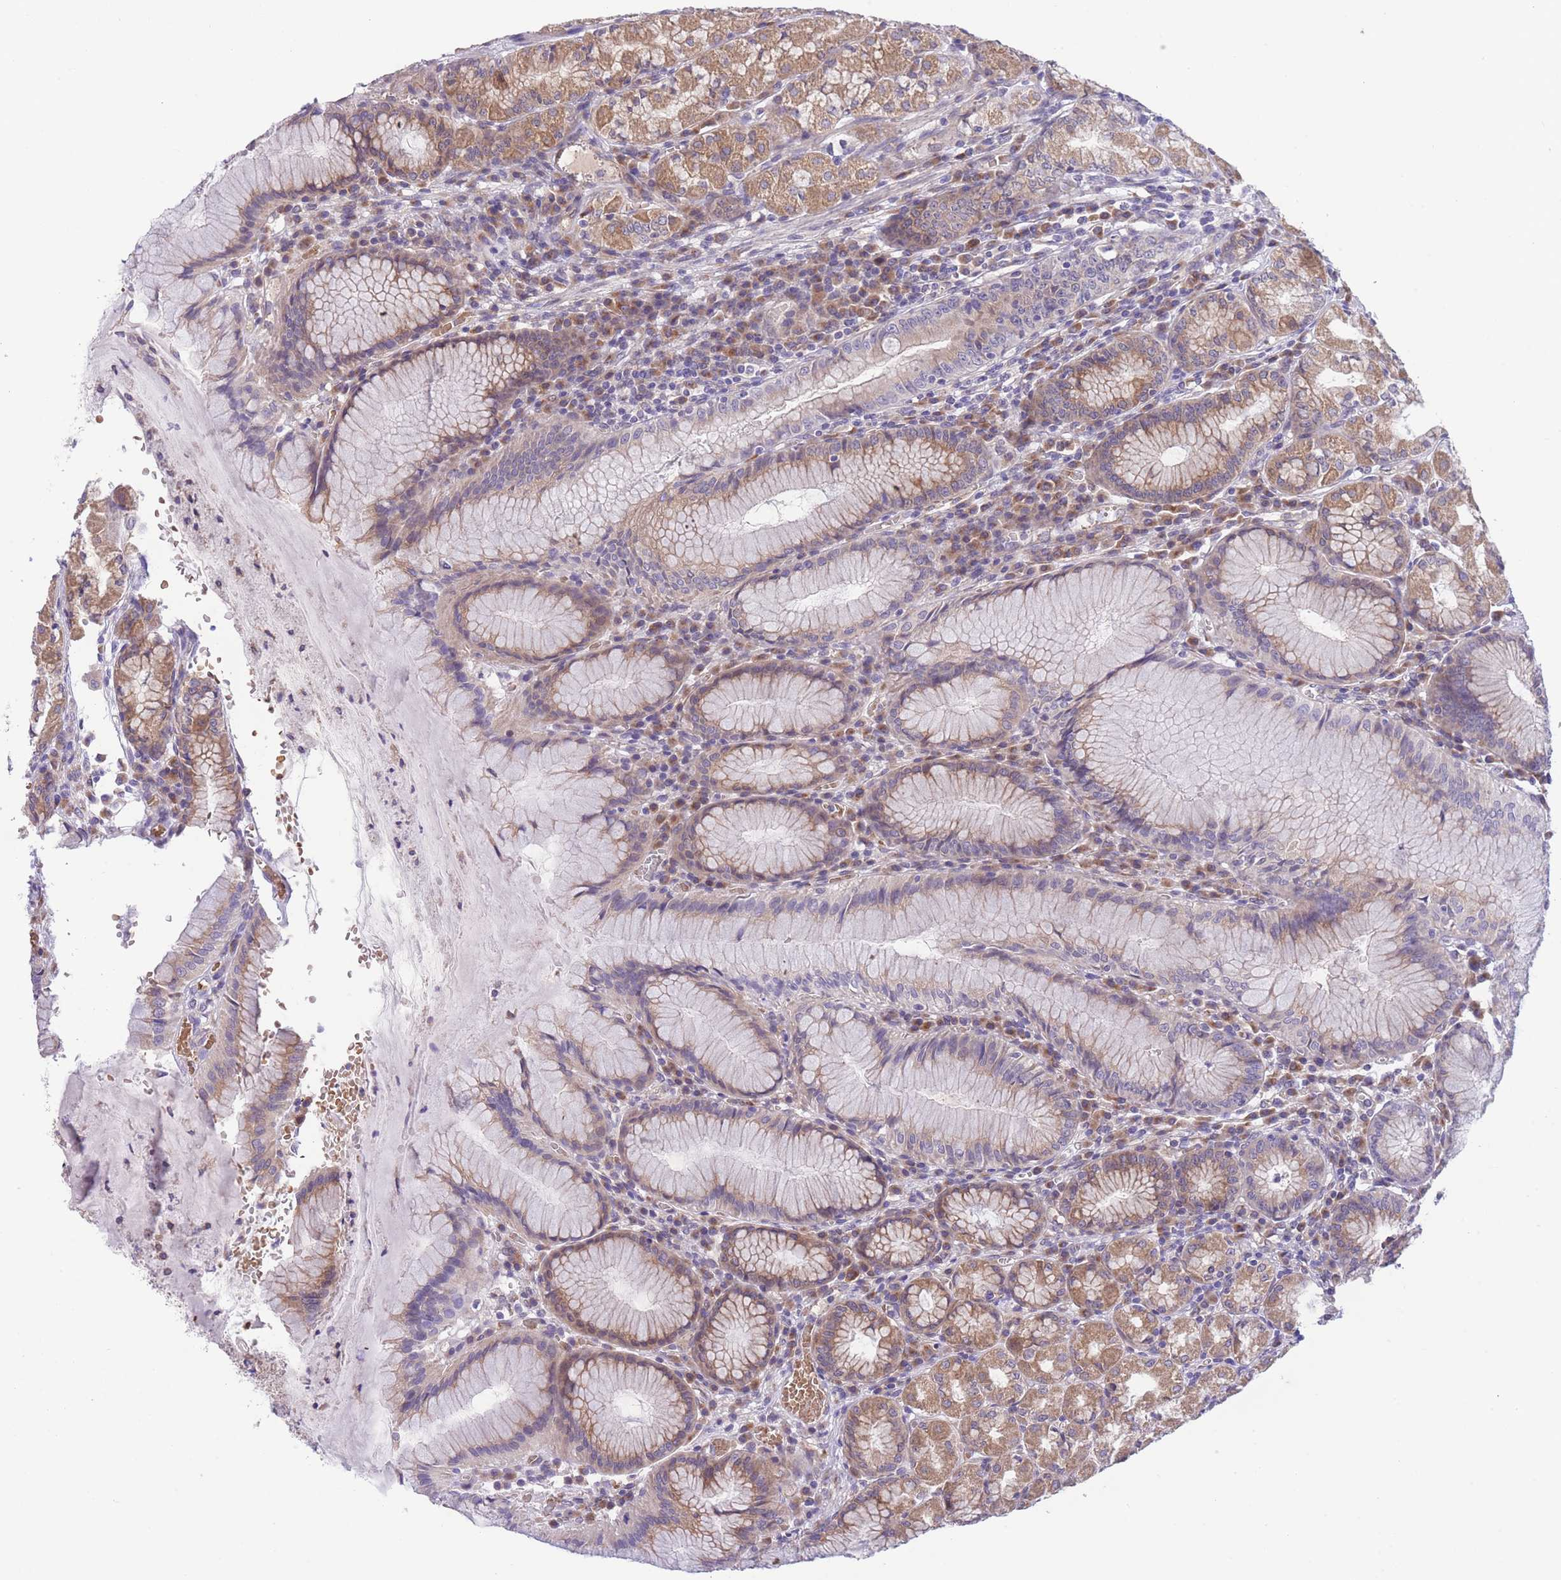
{"staining": {"intensity": "moderate", "quantity": "25%-75%", "location": "cytoplasmic/membranous"}, "tissue": "stomach", "cell_type": "Glandular cells", "image_type": "normal", "snomed": [{"axis": "morphology", "description": "Normal tissue, NOS"}, {"axis": "topography", "description": "Stomach"}], "caption": "Glandular cells demonstrate medium levels of moderate cytoplasmic/membranous staining in approximately 25%-75% of cells in unremarkable human stomach. The staining was performed using DAB (3,3'-diaminobenzidine), with brown indicating positive protein expression. Nuclei are stained blue with hematoxylin.", "gene": "WWOX", "patient": {"sex": "male", "age": 55}}